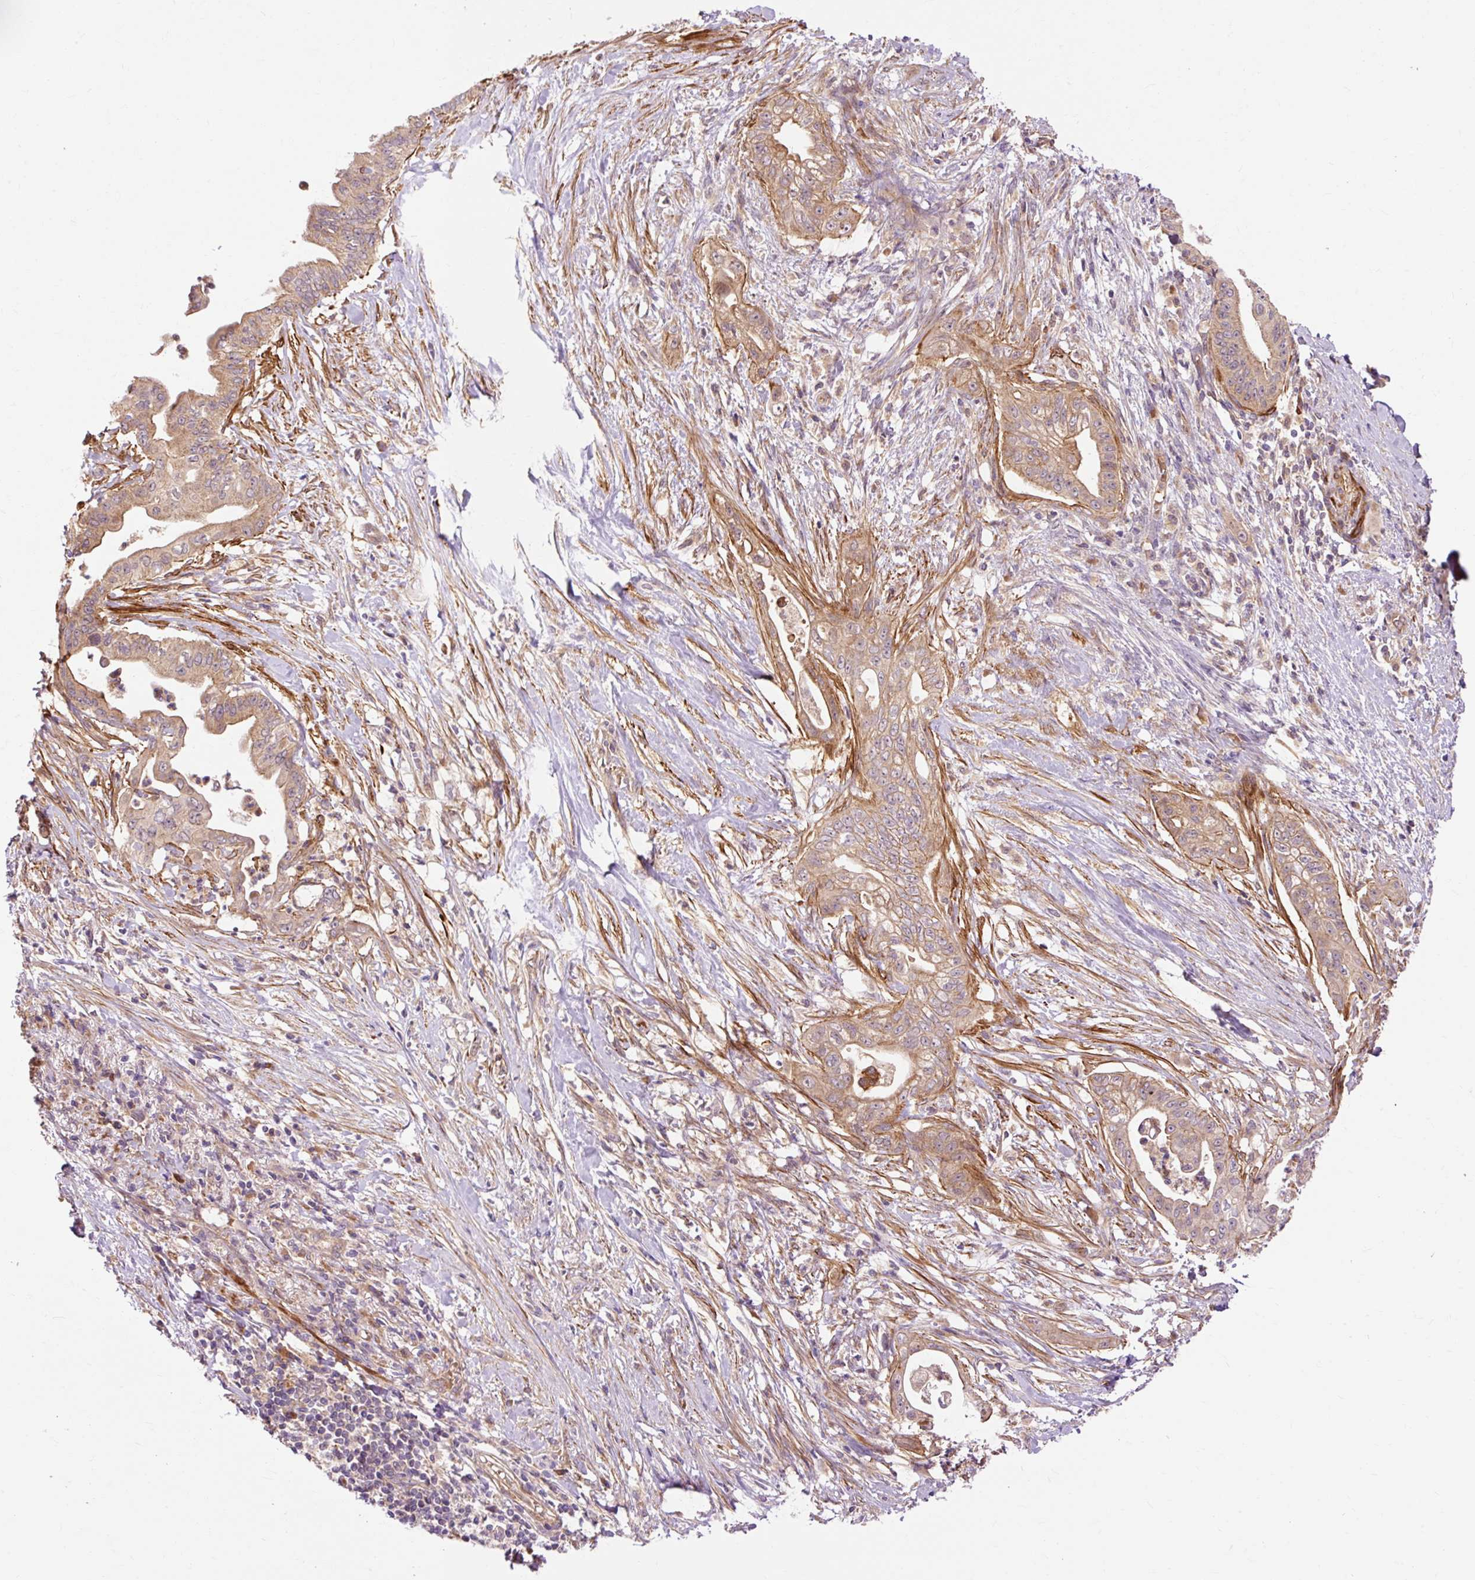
{"staining": {"intensity": "weak", "quantity": ">75%", "location": "cytoplasmic/membranous"}, "tissue": "pancreatic cancer", "cell_type": "Tumor cells", "image_type": "cancer", "snomed": [{"axis": "morphology", "description": "Adenocarcinoma, NOS"}, {"axis": "topography", "description": "Pancreas"}], "caption": "Weak cytoplasmic/membranous positivity is appreciated in about >75% of tumor cells in pancreatic cancer. (IHC, brightfield microscopy, high magnification).", "gene": "RIPOR3", "patient": {"sex": "male", "age": 58}}